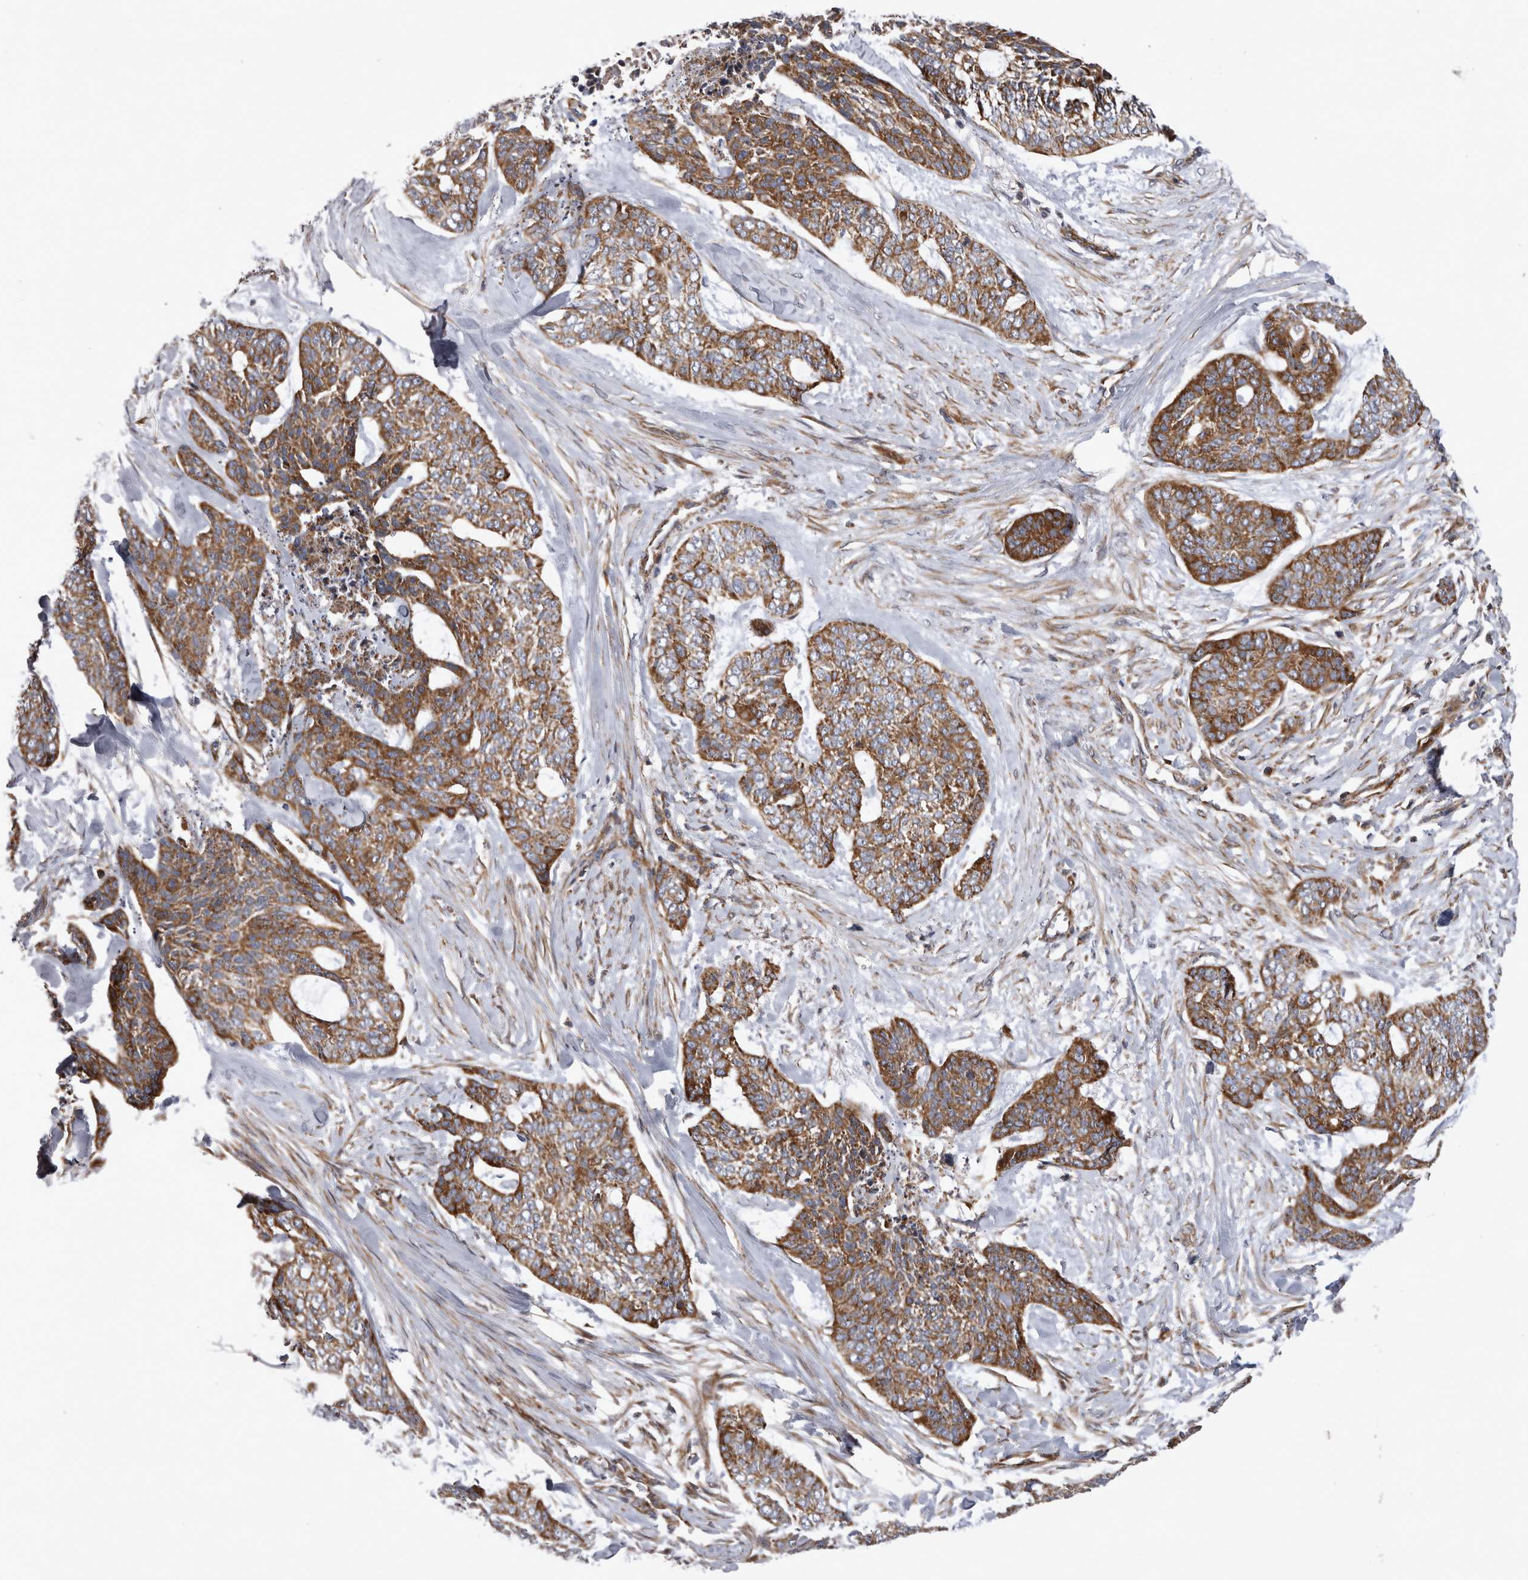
{"staining": {"intensity": "strong", "quantity": ">75%", "location": "cytoplasmic/membranous"}, "tissue": "skin cancer", "cell_type": "Tumor cells", "image_type": "cancer", "snomed": [{"axis": "morphology", "description": "Basal cell carcinoma"}, {"axis": "topography", "description": "Skin"}], "caption": "Immunohistochemistry (IHC) micrograph of human skin basal cell carcinoma stained for a protein (brown), which demonstrates high levels of strong cytoplasmic/membranous positivity in about >75% of tumor cells.", "gene": "TSPOAP1", "patient": {"sex": "female", "age": 64}}